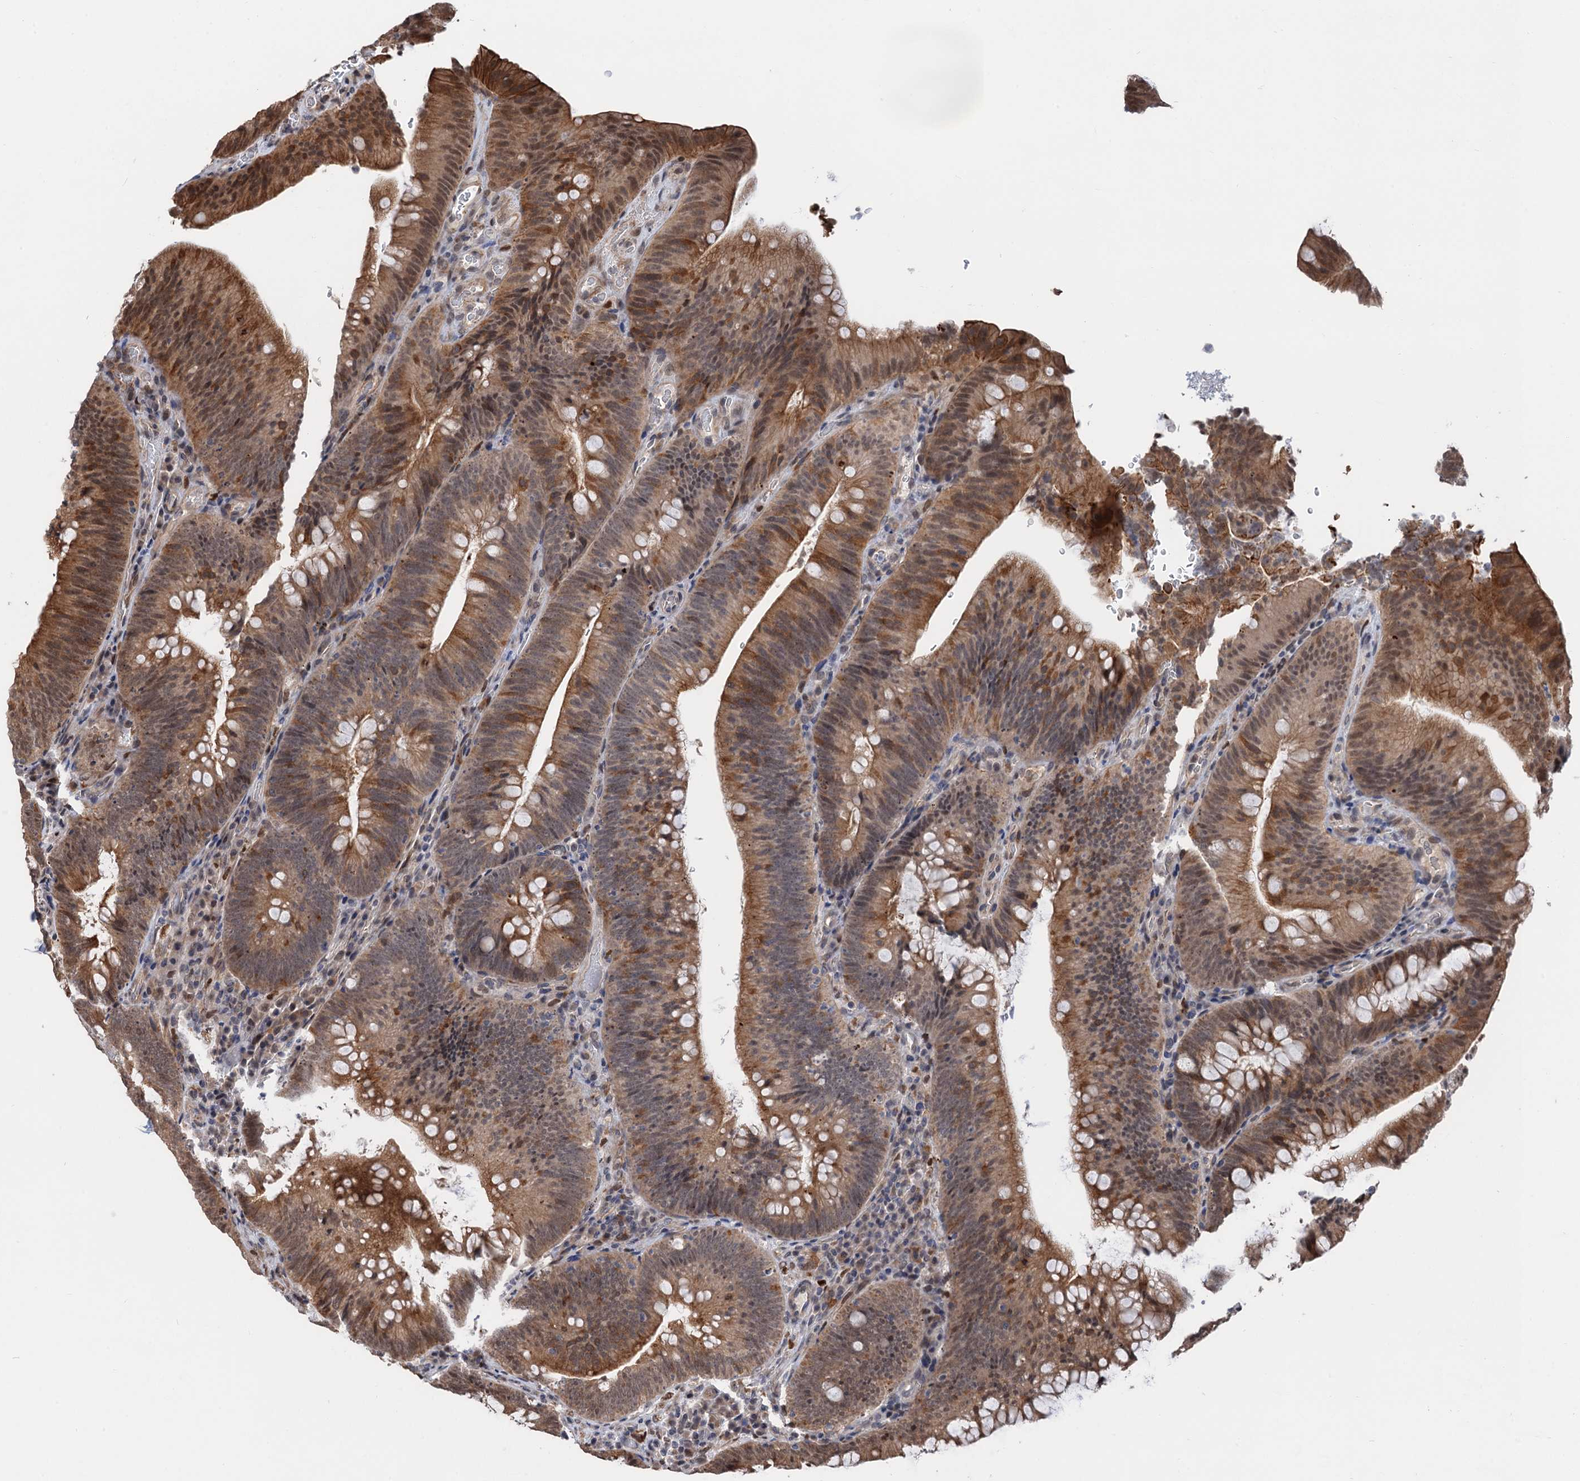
{"staining": {"intensity": "moderate", "quantity": "25%-75%", "location": "cytoplasmic/membranous"}, "tissue": "colorectal cancer", "cell_type": "Tumor cells", "image_type": "cancer", "snomed": [{"axis": "morphology", "description": "Normal tissue, NOS"}, {"axis": "topography", "description": "Colon"}], "caption": "Protein expression analysis of human colorectal cancer reveals moderate cytoplasmic/membranous positivity in about 25%-75% of tumor cells.", "gene": "TTC31", "patient": {"sex": "female", "age": 82}}